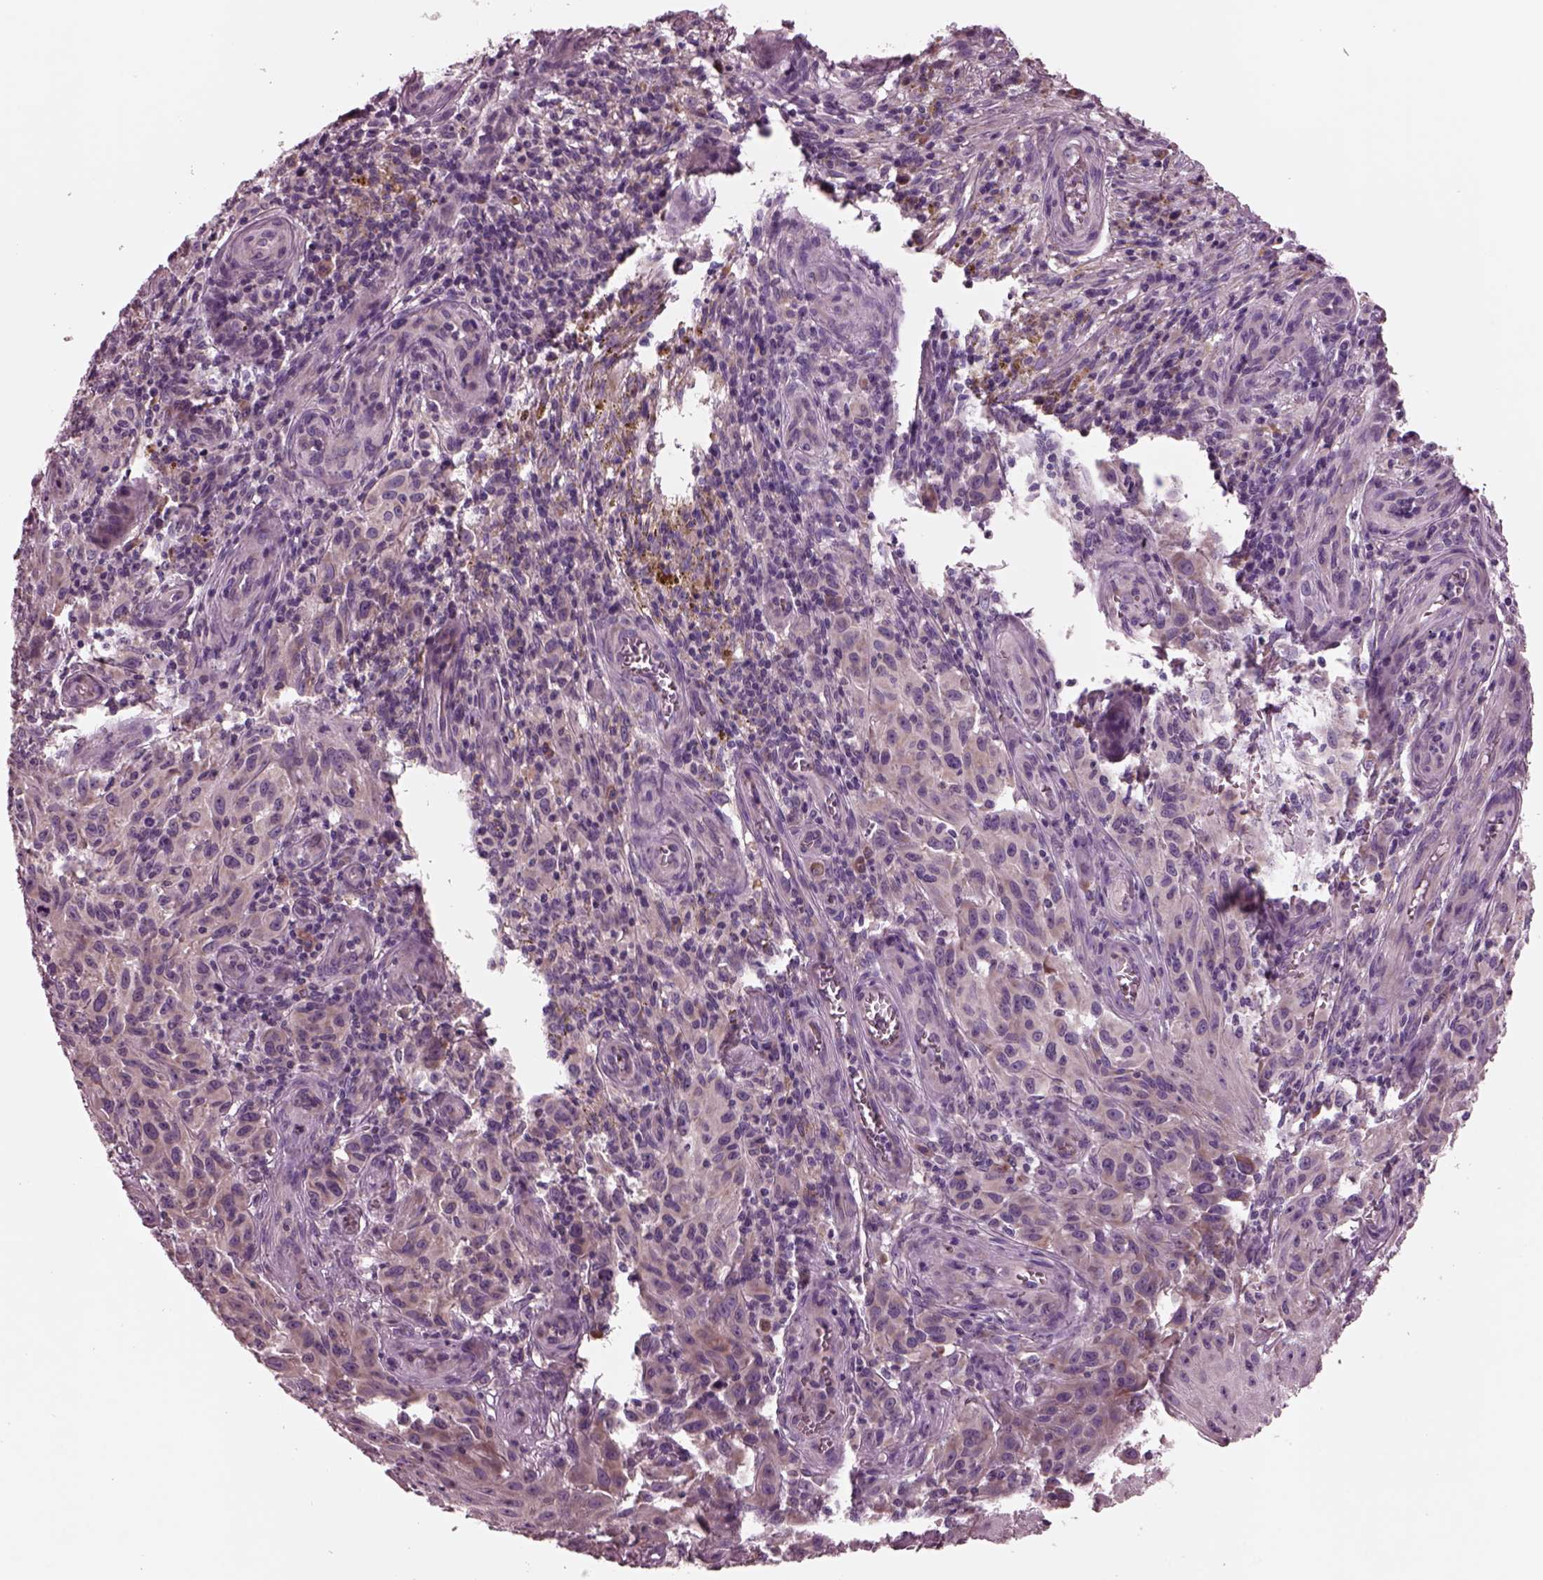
{"staining": {"intensity": "weak", "quantity": "25%-75%", "location": "cytoplasmic/membranous"}, "tissue": "melanoma", "cell_type": "Tumor cells", "image_type": "cancer", "snomed": [{"axis": "morphology", "description": "Malignant melanoma, NOS"}, {"axis": "topography", "description": "Skin"}], "caption": "DAB immunohistochemical staining of human melanoma shows weak cytoplasmic/membranous protein expression in approximately 25%-75% of tumor cells. (brown staining indicates protein expression, while blue staining denotes nuclei).", "gene": "AP4M1", "patient": {"sex": "female", "age": 53}}